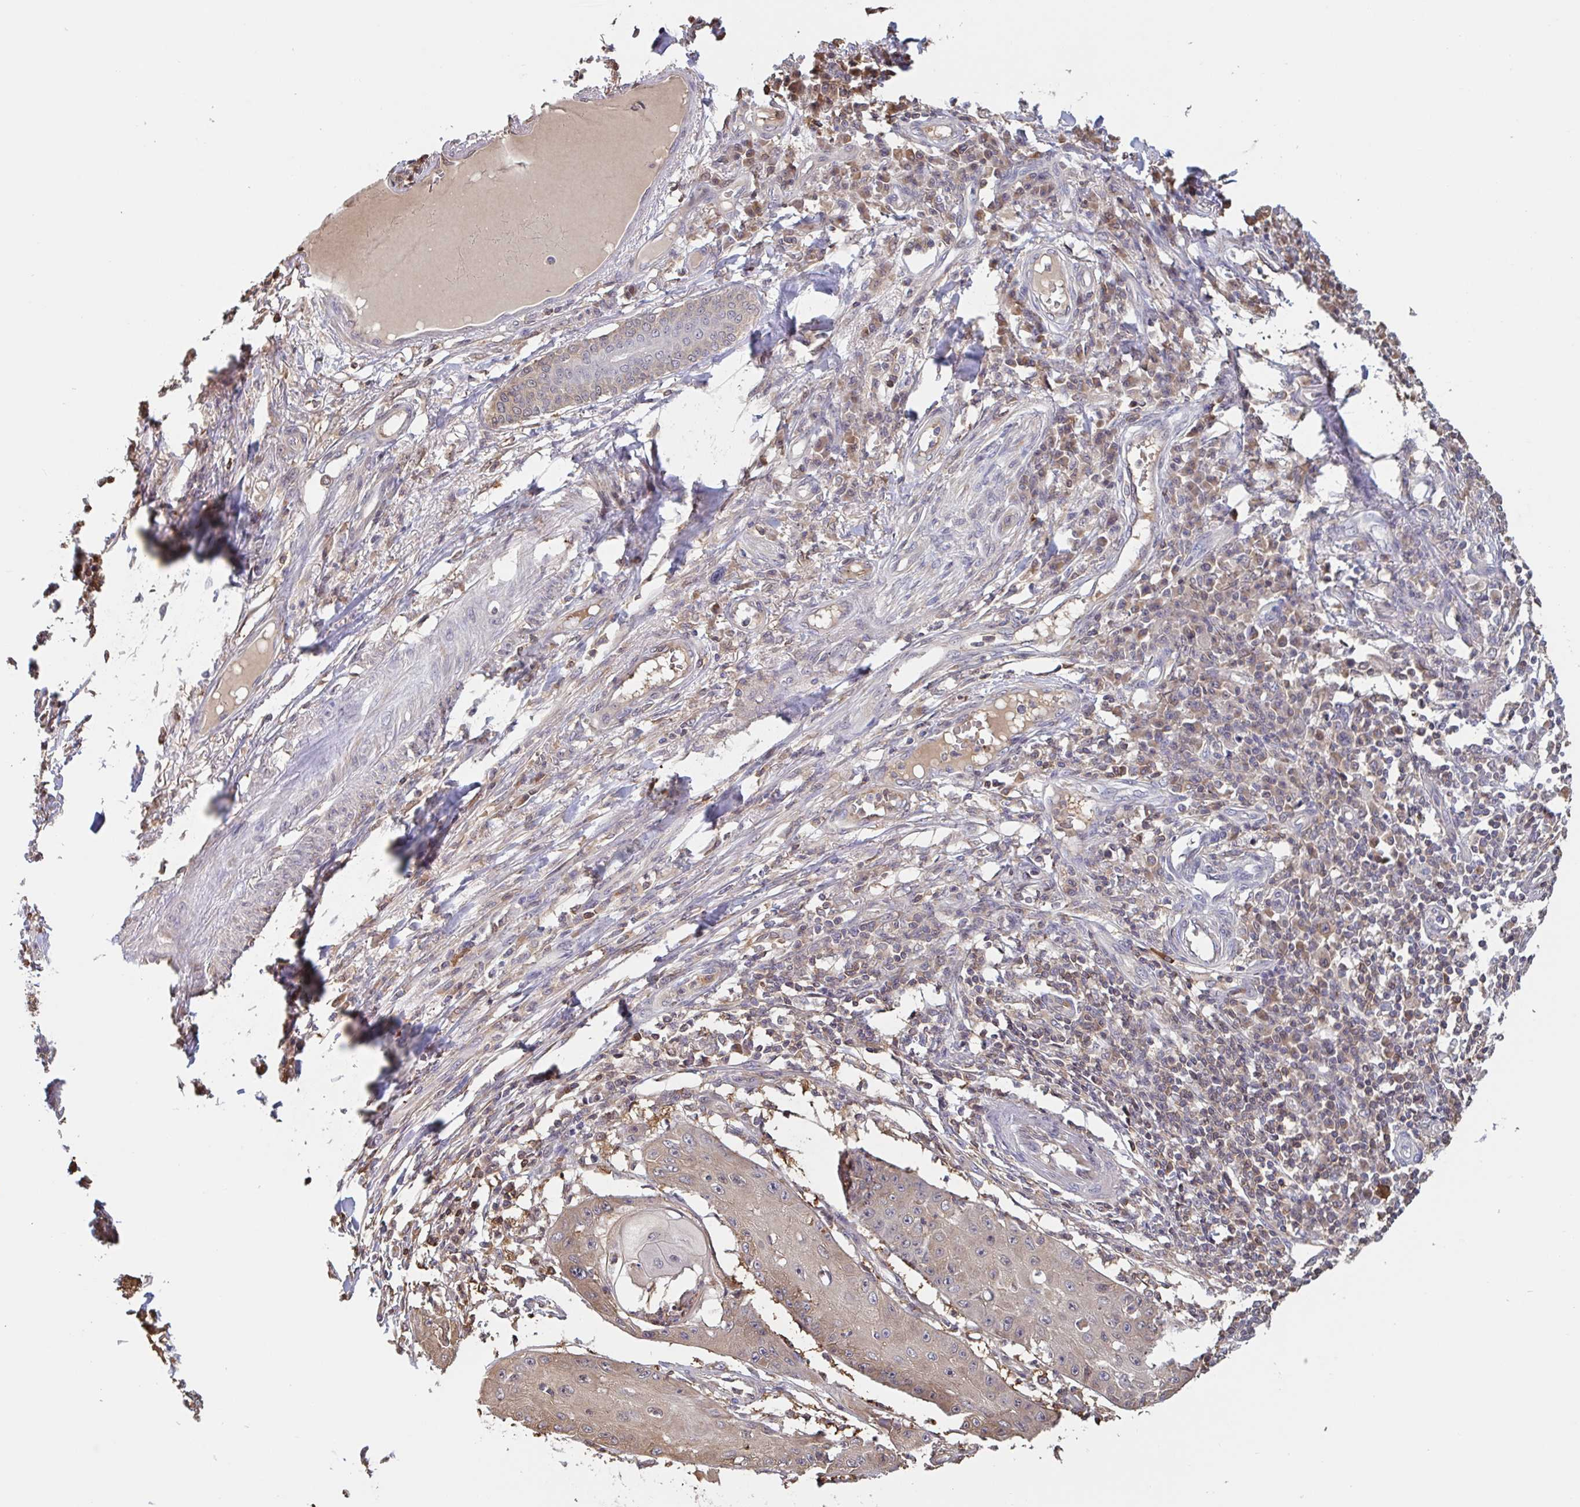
{"staining": {"intensity": "weak", "quantity": "25%-75%", "location": "cytoplasmic/membranous"}, "tissue": "skin cancer", "cell_type": "Tumor cells", "image_type": "cancer", "snomed": [{"axis": "morphology", "description": "Squamous cell carcinoma, NOS"}, {"axis": "topography", "description": "Skin"}], "caption": "Protein staining exhibits weak cytoplasmic/membranous staining in approximately 25%-75% of tumor cells in skin cancer.", "gene": "OTOP2", "patient": {"sex": "male", "age": 70}}